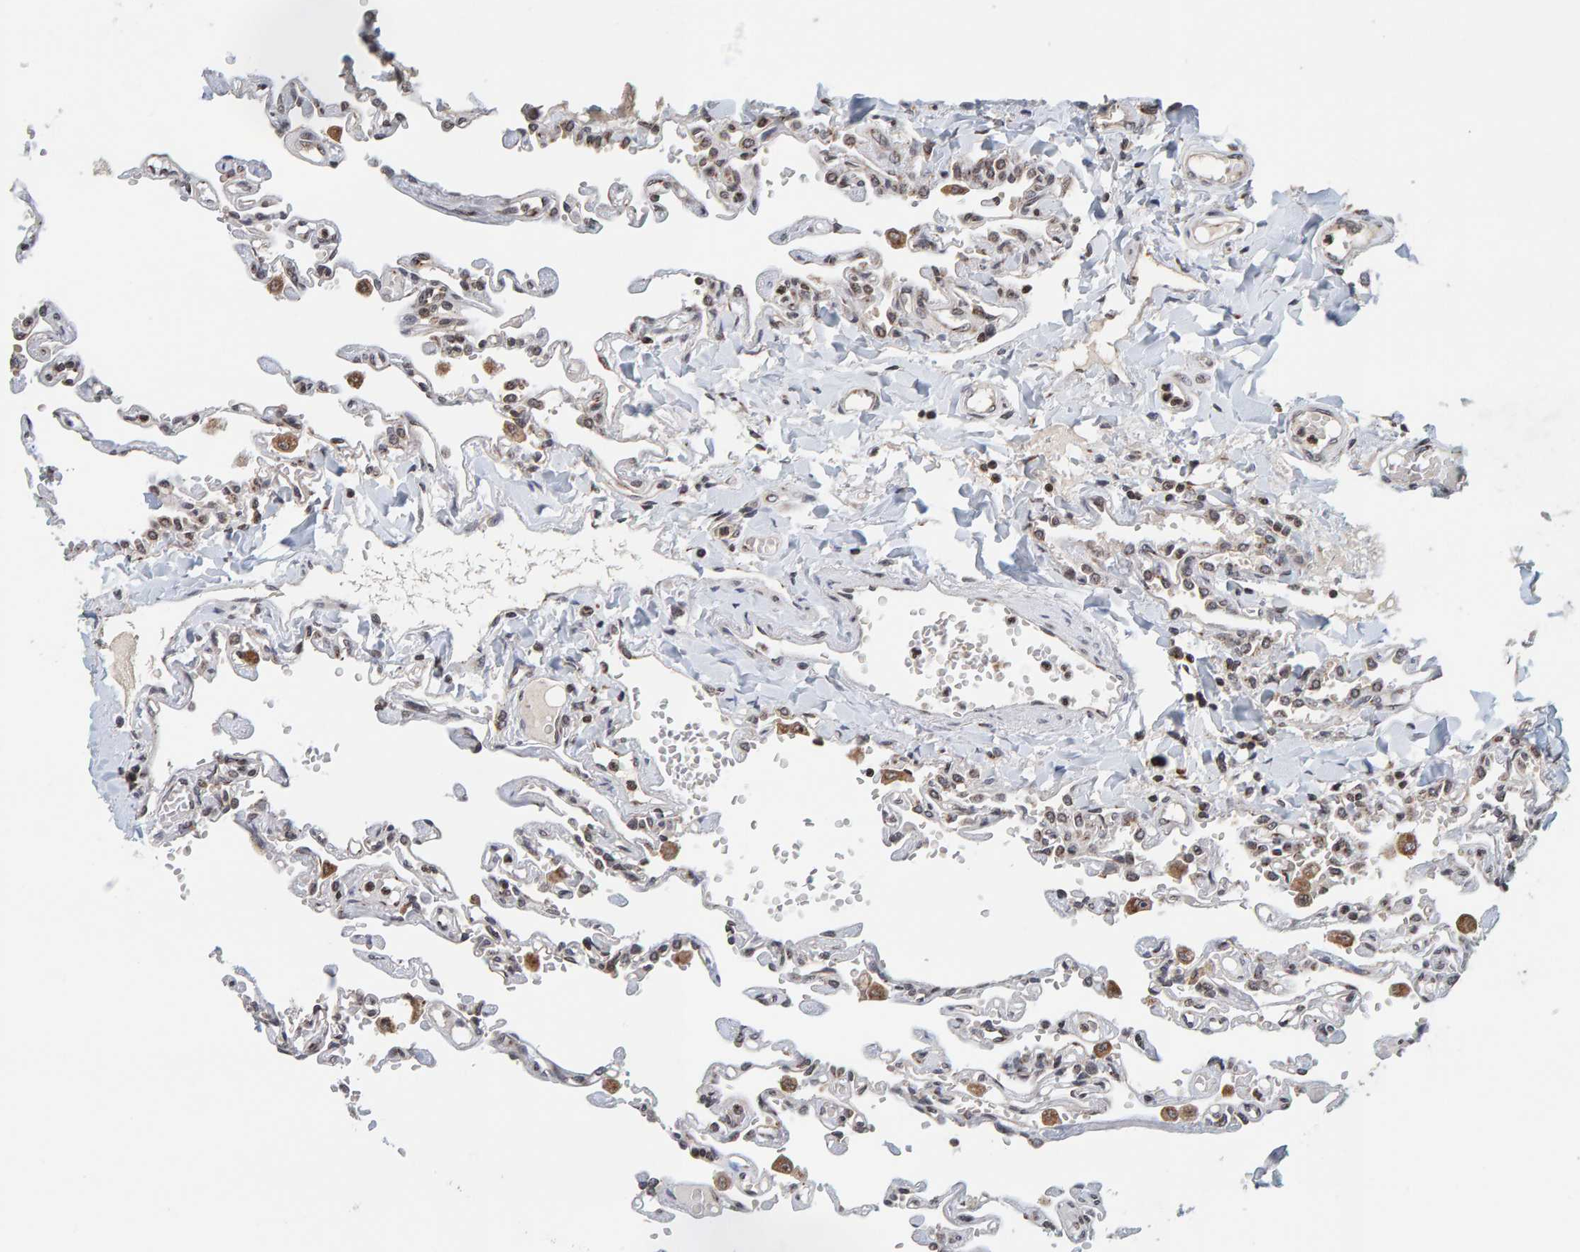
{"staining": {"intensity": "weak", "quantity": "25%-75%", "location": "cytoplasmic/membranous,nuclear"}, "tissue": "lung", "cell_type": "Alveolar cells", "image_type": "normal", "snomed": [{"axis": "morphology", "description": "Normal tissue, NOS"}, {"axis": "topography", "description": "Lung"}], "caption": "A brown stain shows weak cytoplasmic/membranous,nuclear positivity of a protein in alveolar cells of unremarkable human lung. (Brightfield microscopy of DAB IHC at high magnification).", "gene": "CCDC182", "patient": {"sex": "male", "age": 21}}